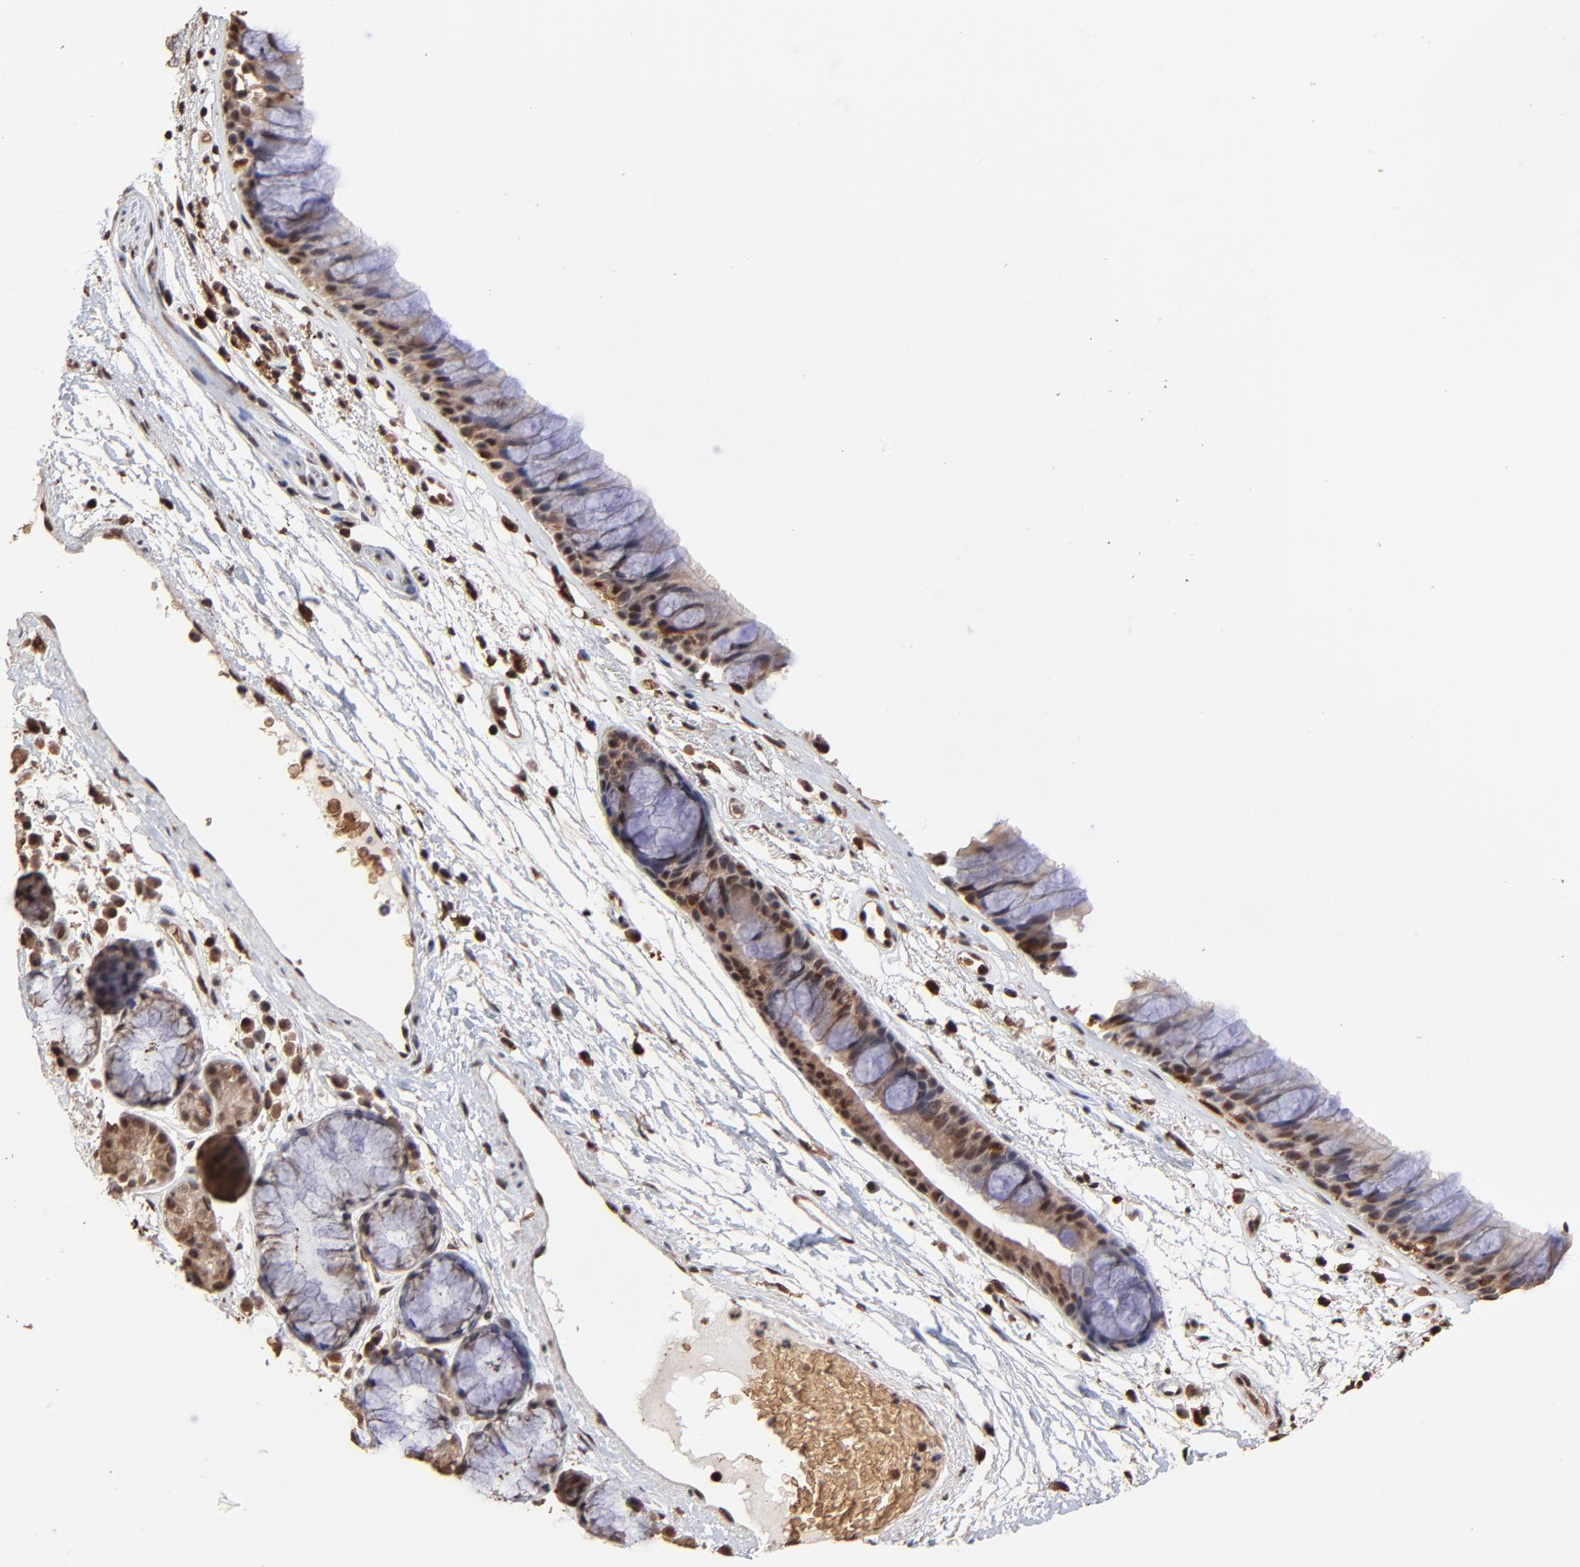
{"staining": {"intensity": "moderate", "quantity": "25%-75%", "location": "nuclear"}, "tissue": "bronchus", "cell_type": "Respiratory epithelial cells", "image_type": "normal", "snomed": [{"axis": "morphology", "description": "Normal tissue, NOS"}, {"axis": "morphology", "description": "Adenocarcinoma, NOS"}, {"axis": "topography", "description": "Bronchus"}, {"axis": "topography", "description": "Lung"}], "caption": "High-magnification brightfield microscopy of unremarkable bronchus stained with DAB (3,3'-diaminobenzidine) (brown) and counterstained with hematoxylin (blue). respiratory epithelial cells exhibit moderate nuclear positivity is seen in approximately25%-75% of cells. The staining is performed using DAB (3,3'-diaminobenzidine) brown chromogen to label protein expression. The nuclei are counter-stained blue using hematoxylin.", "gene": "CASP1", "patient": {"sex": "female", "age": 54}}